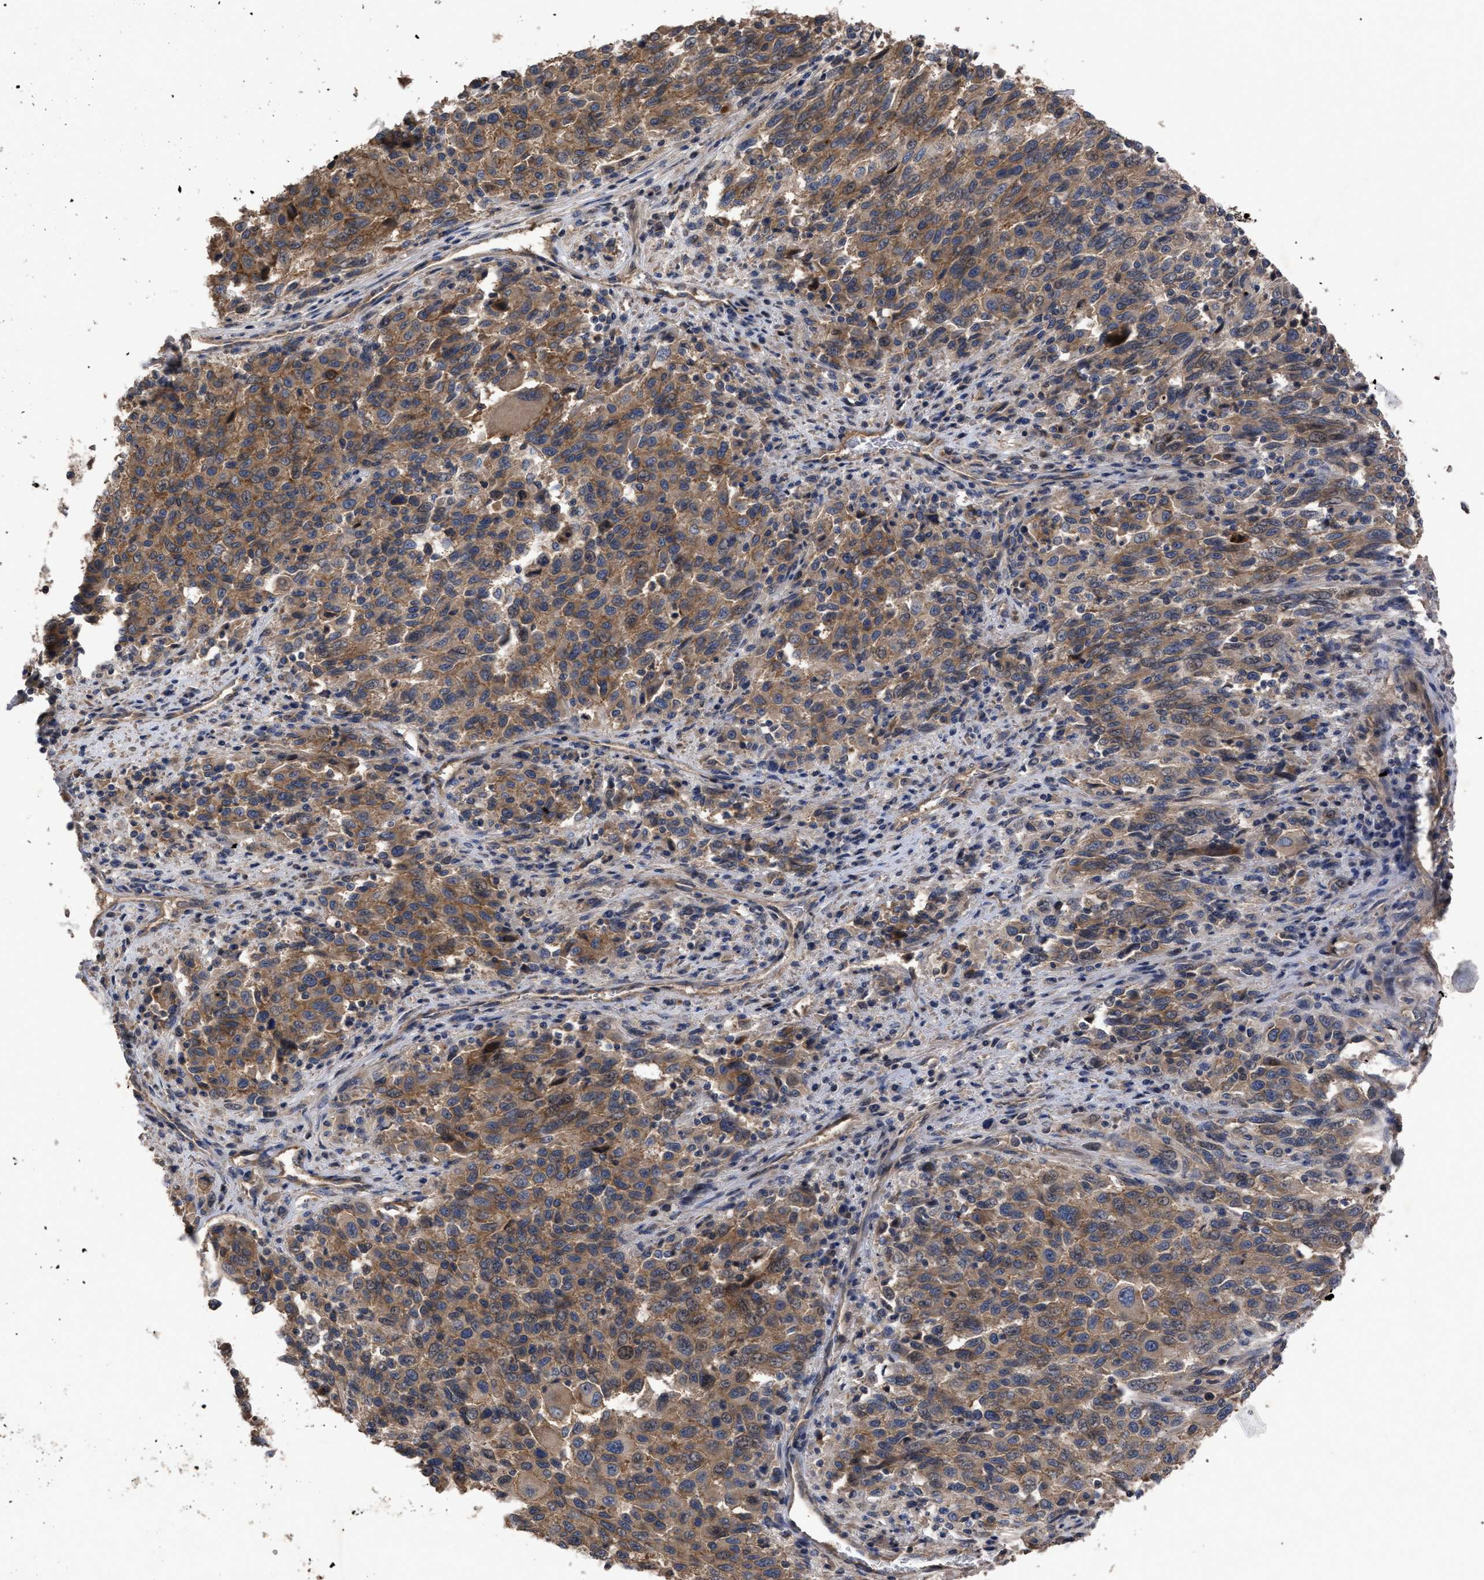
{"staining": {"intensity": "moderate", "quantity": ">75%", "location": "cytoplasmic/membranous"}, "tissue": "melanoma", "cell_type": "Tumor cells", "image_type": "cancer", "snomed": [{"axis": "morphology", "description": "Malignant melanoma, Metastatic site"}, {"axis": "topography", "description": "Lymph node"}], "caption": "Malignant melanoma (metastatic site) stained for a protein (brown) shows moderate cytoplasmic/membranous positive positivity in approximately >75% of tumor cells.", "gene": "BTN2A1", "patient": {"sex": "male", "age": 61}}